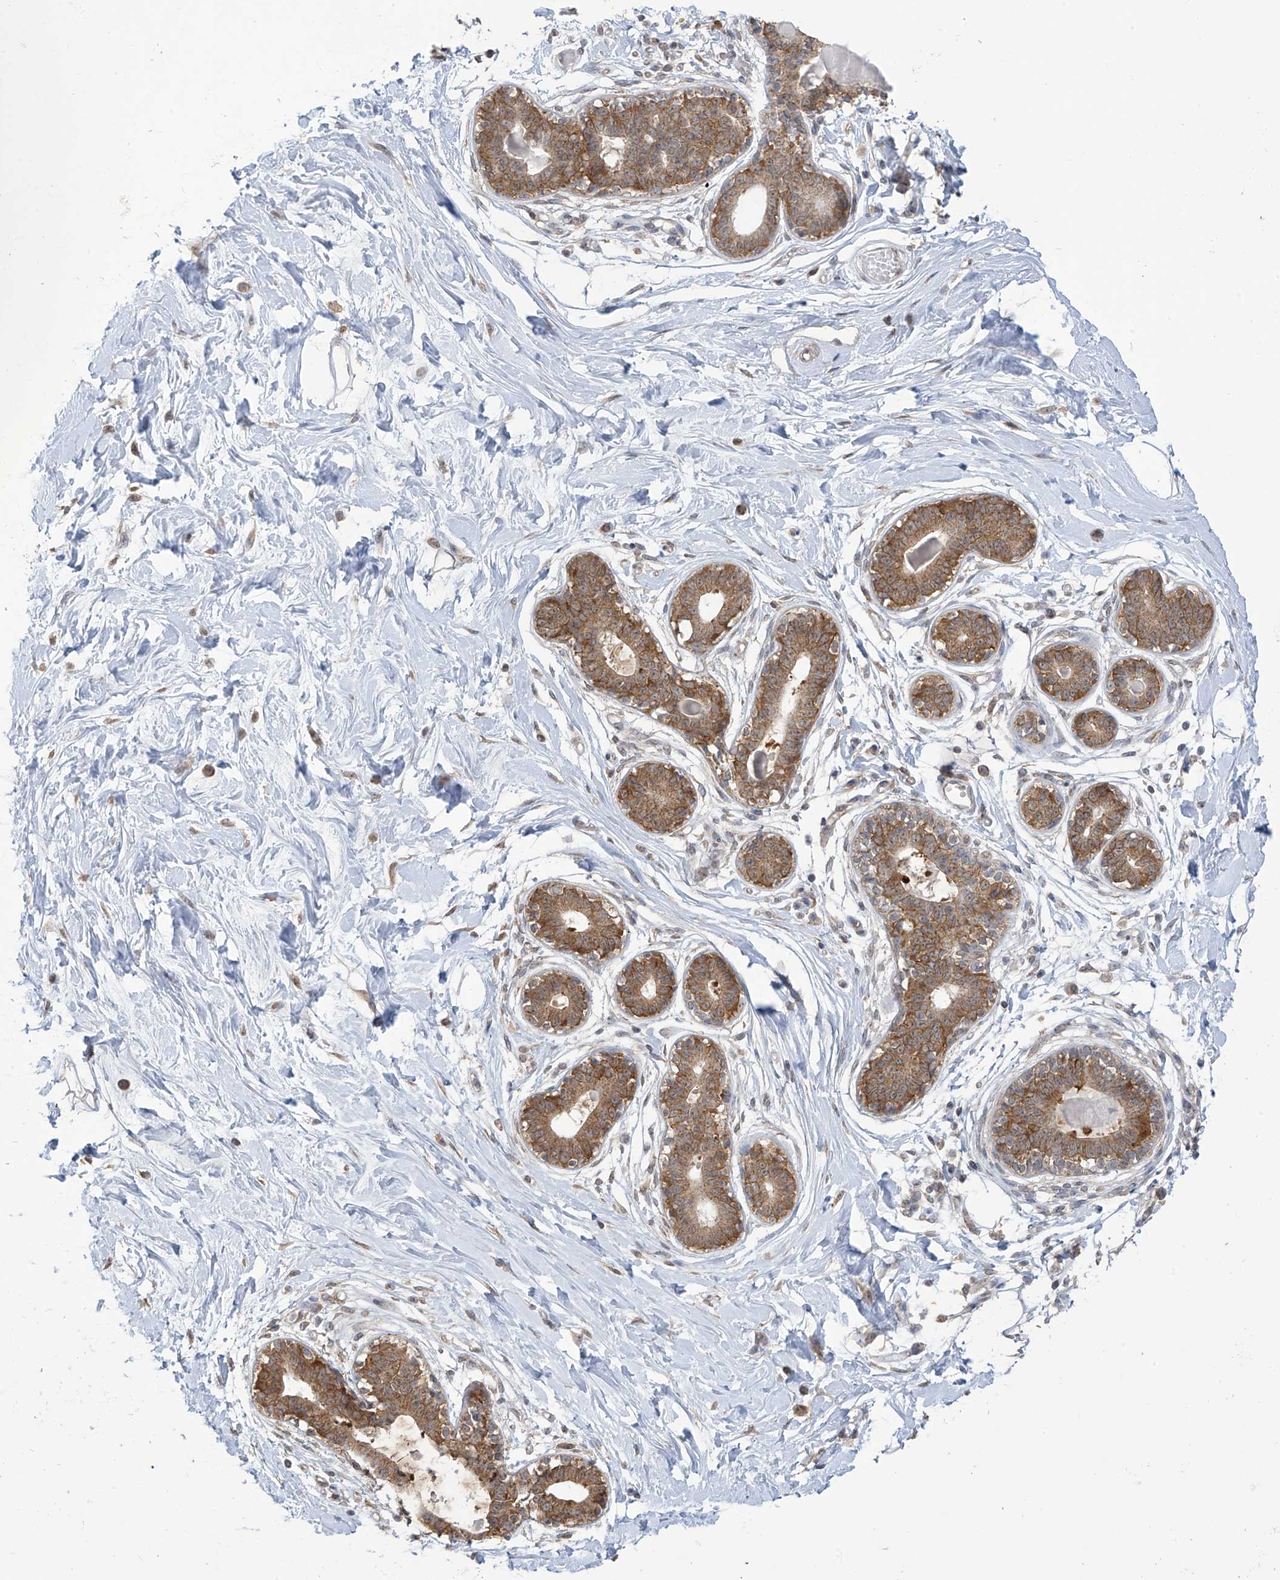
{"staining": {"intensity": "weak", "quantity": "25%-75%", "location": "cytoplasmic/membranous"}, "tissue": "breast", "cell_type": "Adipocytes", "image_type": "normal", "snomed": [{"axis": "morphology", "description": "Normal tissue, NOS"}, {"axis": "topography", "description": "Breast"}], "caption": "High-magnification brightfield microscopy of normal breast stained with DAB (3,3'-diaminobenzidine) (brown) and counterstained with hematoxylin (blue). adipocytes exhibit weak cytoplasmic/membranous staining is seen in about25%-75% of cells.", "gene": "KIAA1522", "patient": {"sex": "female", "age": 45}}